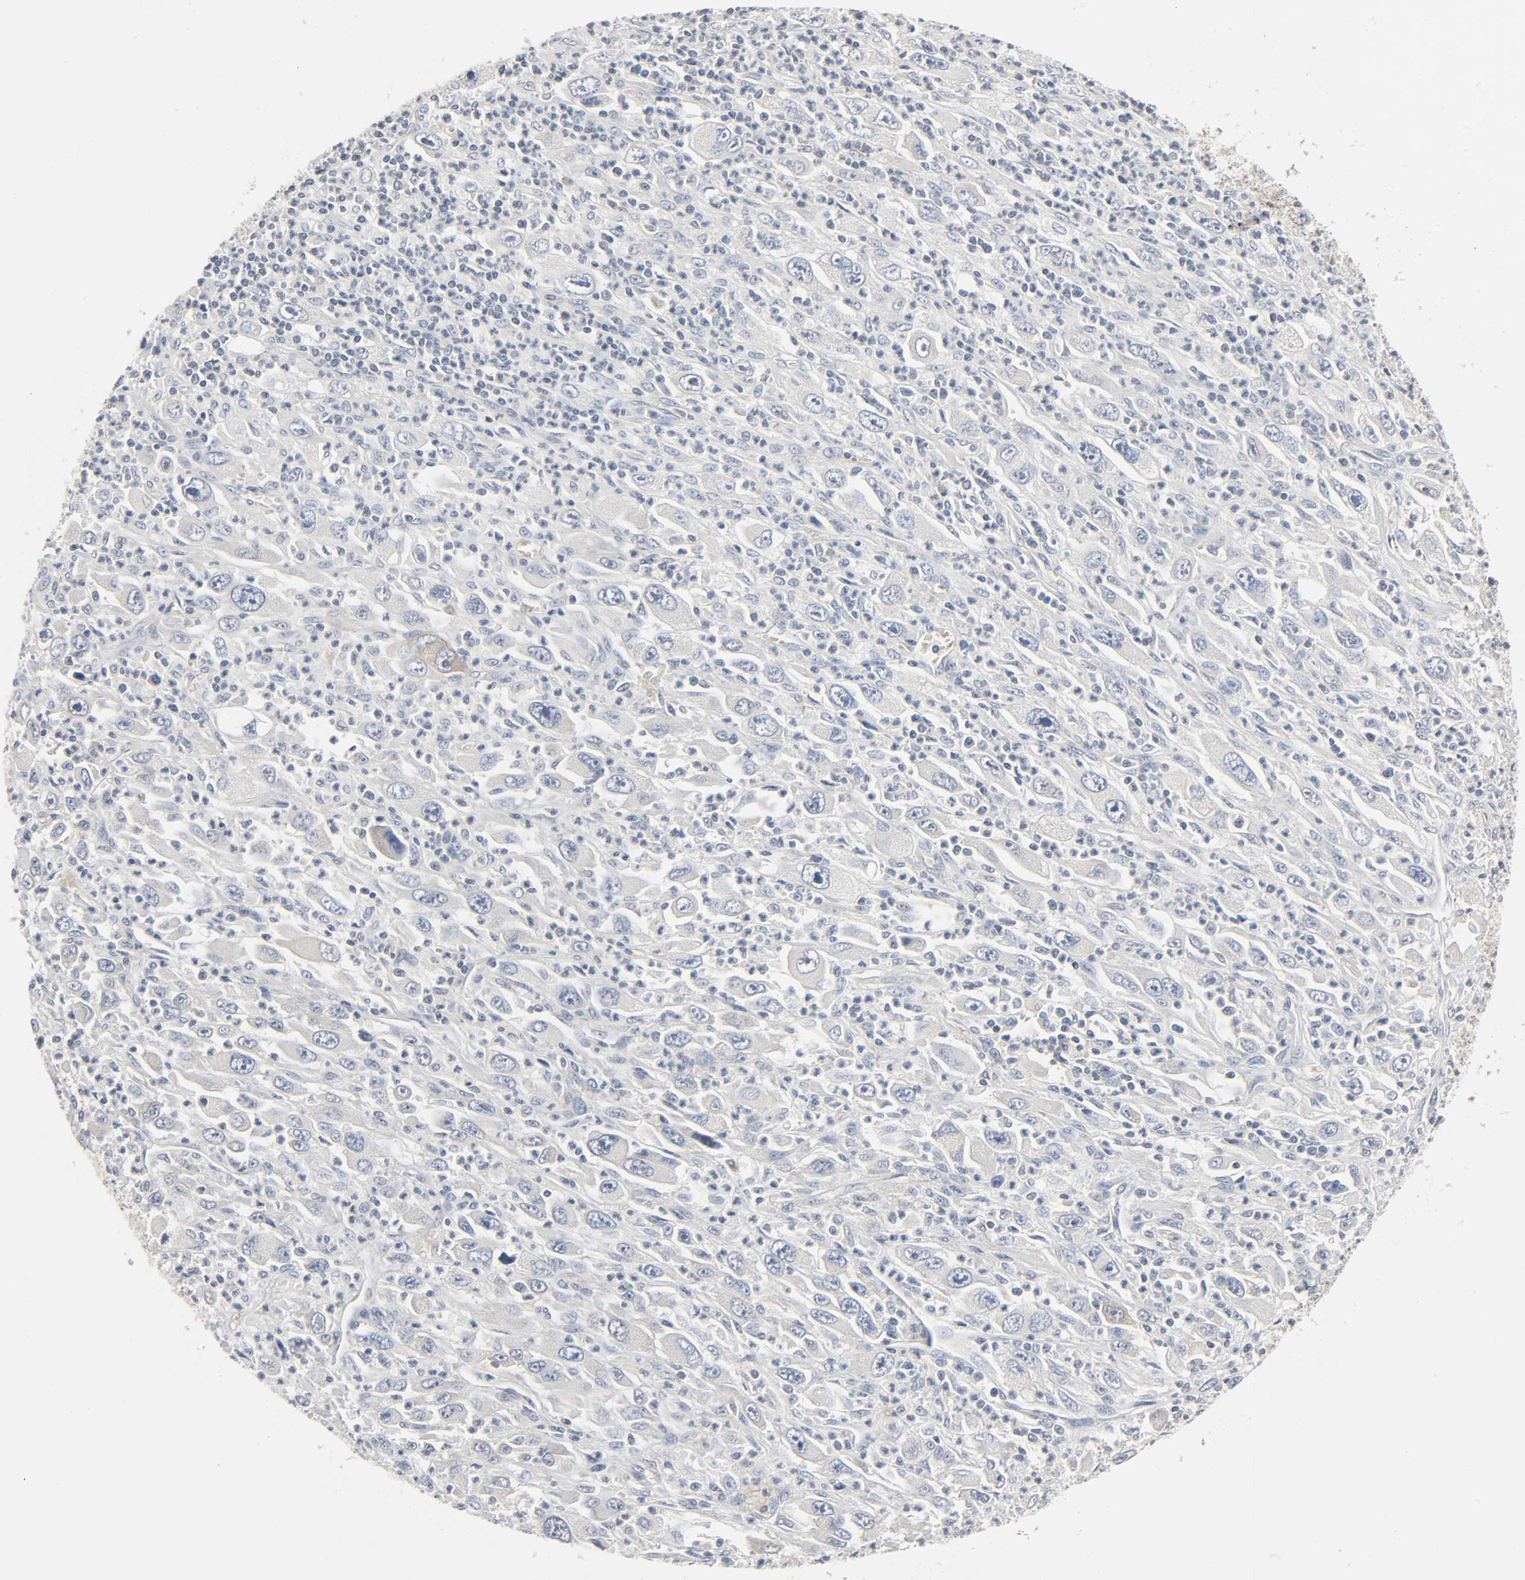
{"staining": {"intensity": "negative", "quantity": "none", "location": "none"}, "tissue": "melanoma", "cell_type": "Tumor cells", "image_type": "cancer", "snomed": [{"axis": "morphology", "description": "Malignant melanoma, Metastatic site"}, {"axis": "topography", "description": "Skin"}], "caption": "IHC histopathology image of neoplastic tissue: human melanoma stained with DAB displays no significant protein positivity in tumor cells. (Stains: DAB (3,3'-diaminobenzidine) immunohistochemistry (IHC) with hematoxylin counter stain, Microscopy: brightfield microscopy at high magnification).", "gene": "PLEKHA2", "patient": {"sex": "female", "age": 56}}